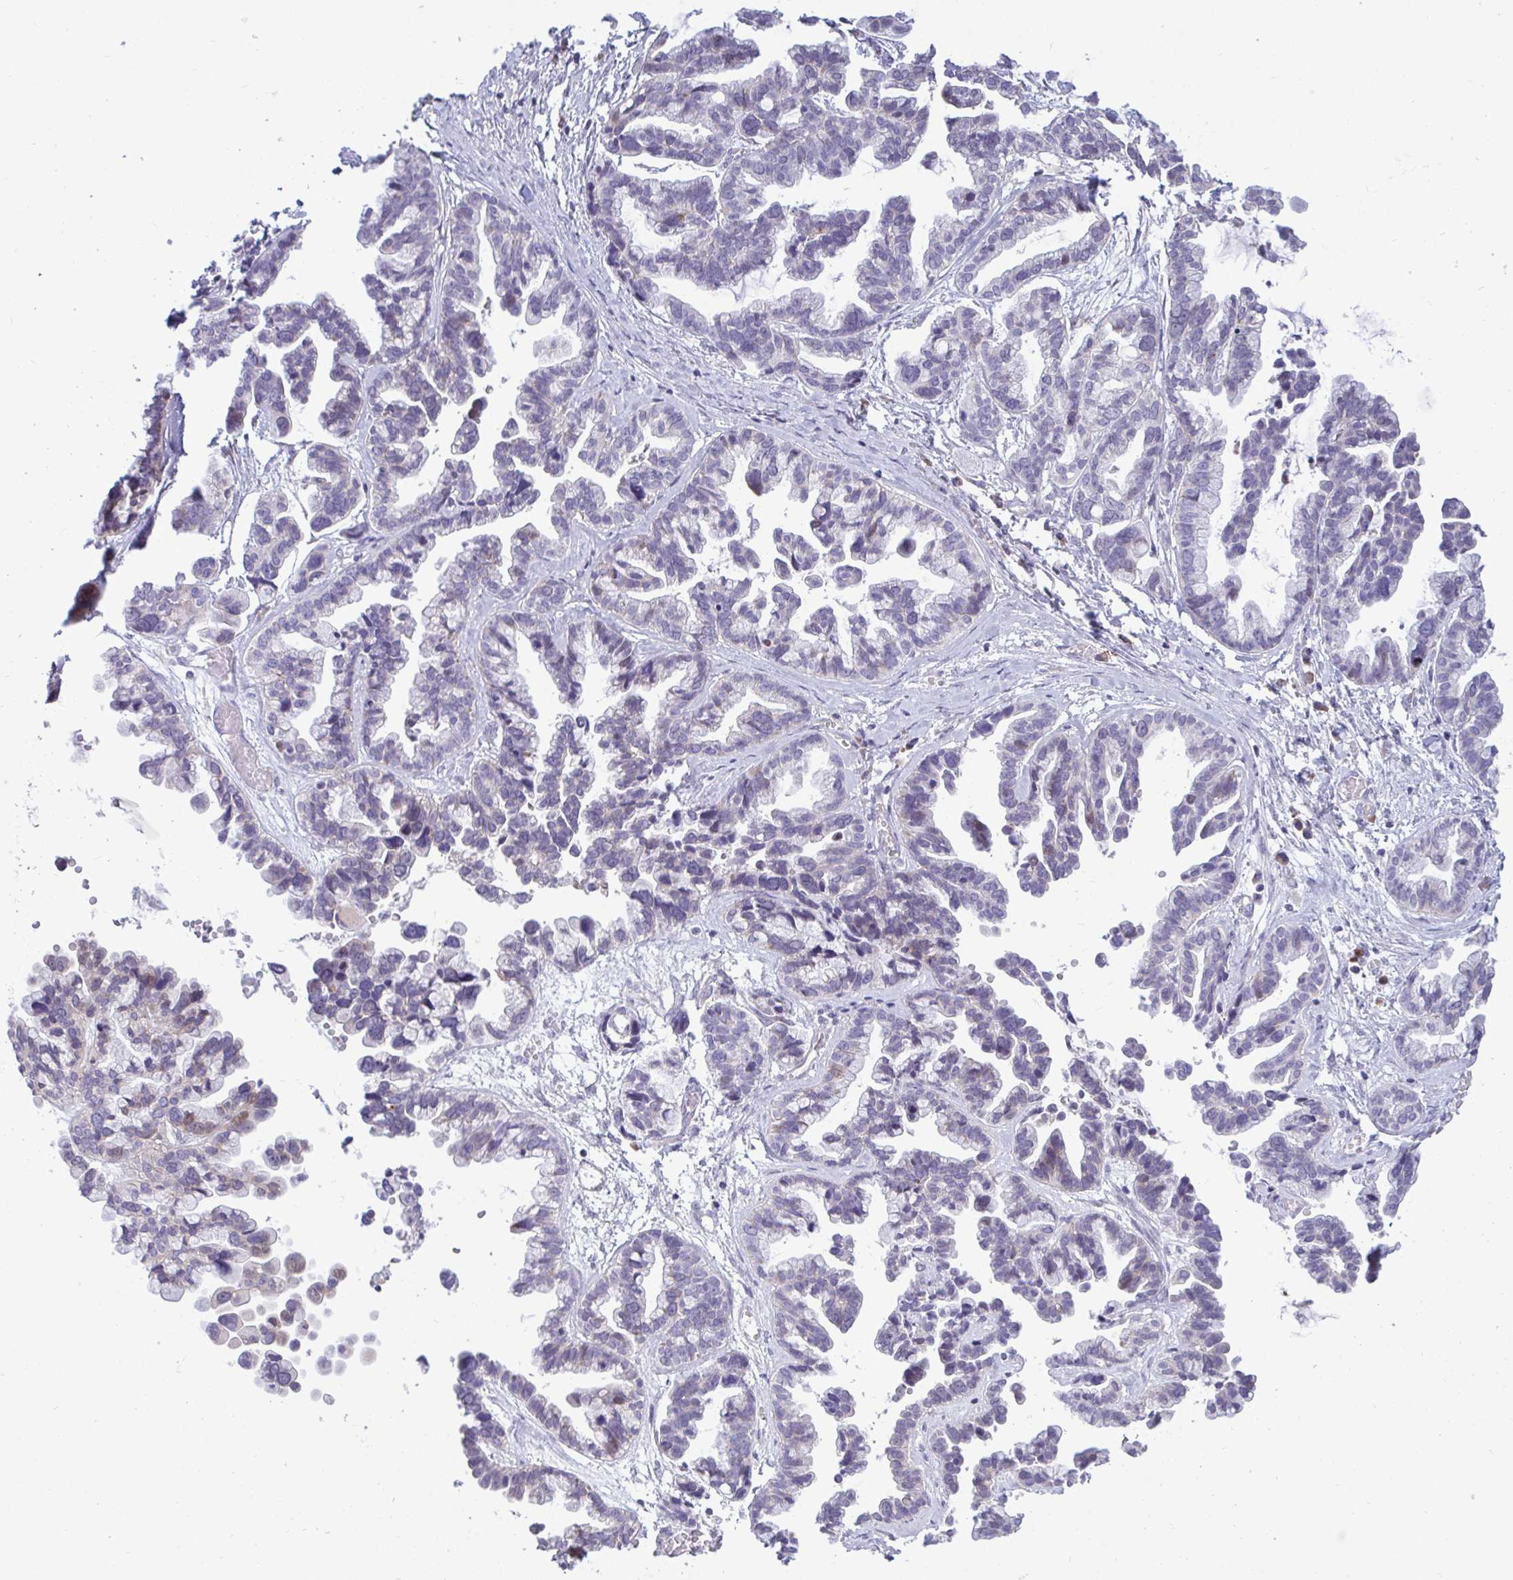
{"staining": {"intensity": "weak", "quantity": "<25%", "location": "nuclear"}, "tissue": "ovarian cancer", "cell_type": "Tumor cells", "image_type": "cancer", "snomed": [{"axis": "morphology", "description": "Cystadenocarcinoma, serous, NOS"}, {"axis": "topography", "description": "Ovary"}], "caption": "Ovarian cancer was stained to show a protein in brown. There is no significant expression in tumor cells.", "gene": "EPOP", "patient": {"sex": "female", "age": 56}}